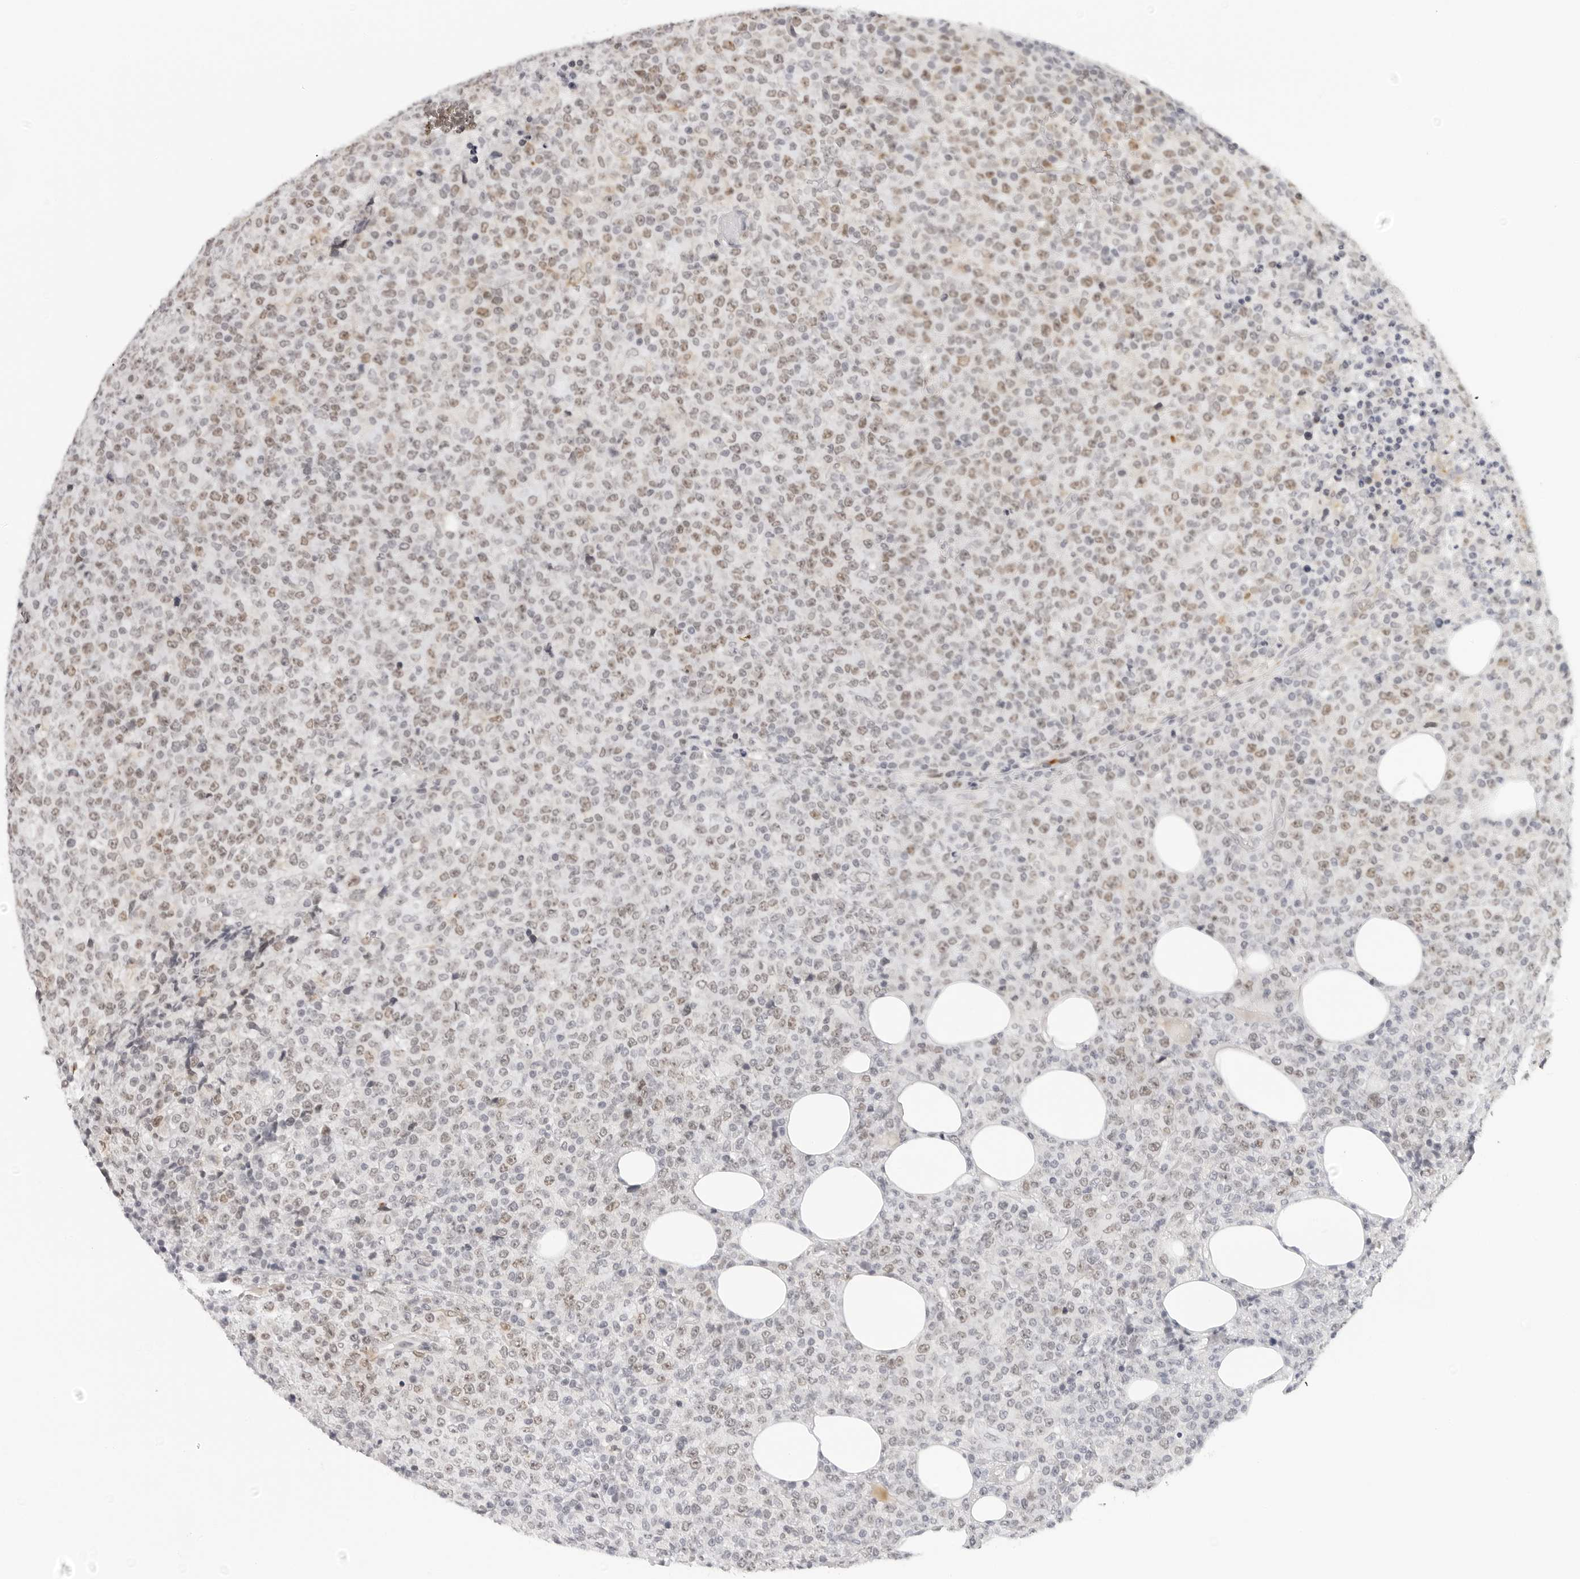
{"staining": {"intensity": "weak", "quantity": ">75%", "location": "nuclear"}, "tissue": "lymphoma", "cell_type": "Tumor cells", "image_type": "cancer", "snomed": [{"axis": "morphology", "description": "Malignant lymphoma, non-Hodgkin's type, High grade"}, {"axis": "topography", "description": "Lymph node"}], "caption": "High-power microscopy captured an immunohistochemistry histopathology image of lymphoma, revealing weak nuclear positivity in approximately >75% of tumor cells. (IHC, brightfield microscopy, high magnification).", "gene": "MSH6", "patient": {"sex": "male", "age": 13}}